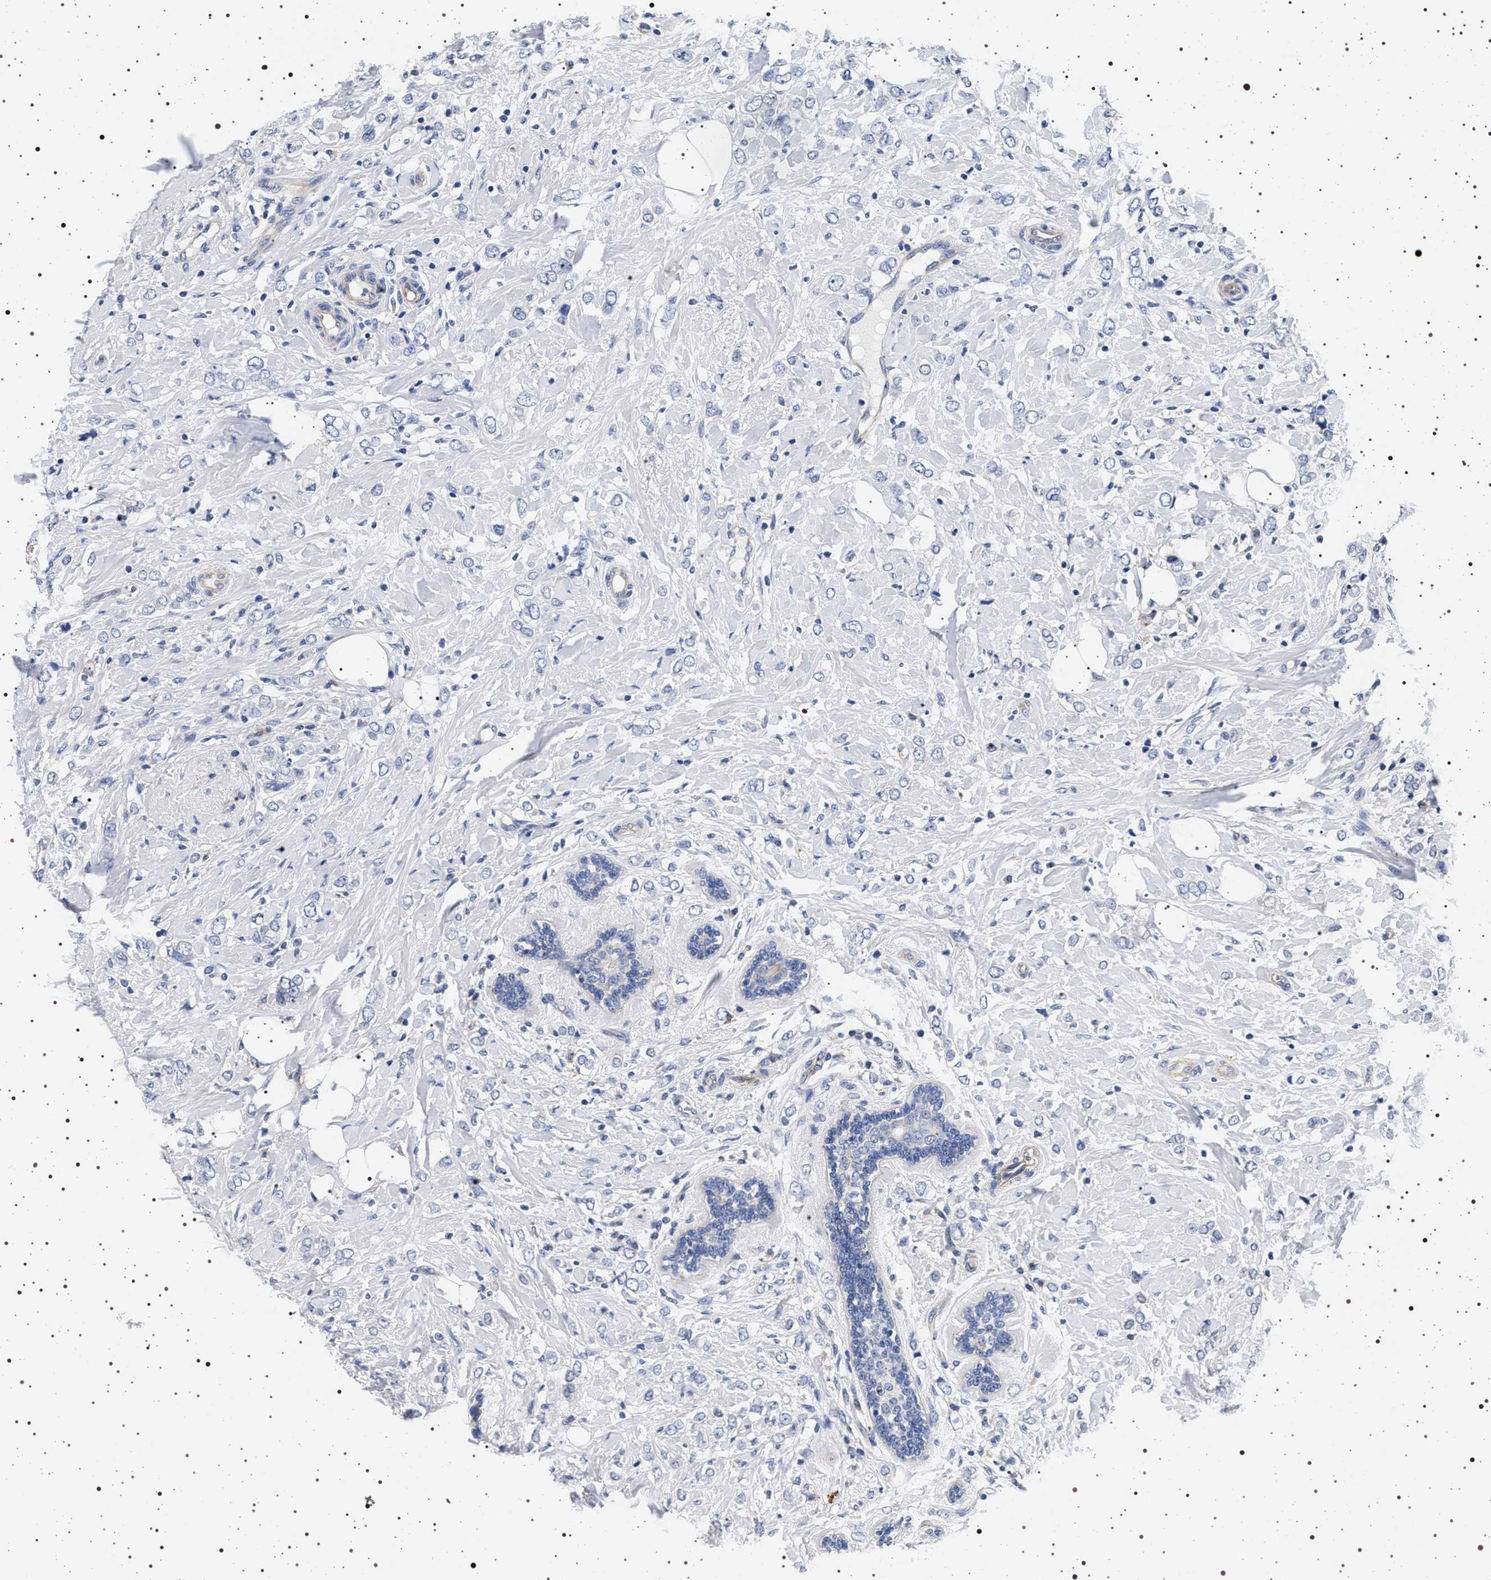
{"staining": {"intensity": "negative", "quantity": "none", "location": "none"}, "tissue": "breast cancer", "cell_type": "Tumor cells", "image_type": "cancer", "snomed": [{"axis": "morphology", "description": "Normal tissue, NOS"}, {"axis": "morphology", "description": "Lobular carcinoma"}, {"axis": "topography", "description": "Breast"}], "caption": "DAB (3,3'-diaminobenzidine) immunohistochemical staining of lobular carcinoma (breast) shows no significant staining in tumor cells. The staining is performed using DAB brown chromogen with nuclei counter-stained in using hematoxylin.", "gene": "HSD17B1", "patient": {"sex": "female", "age": 47}}